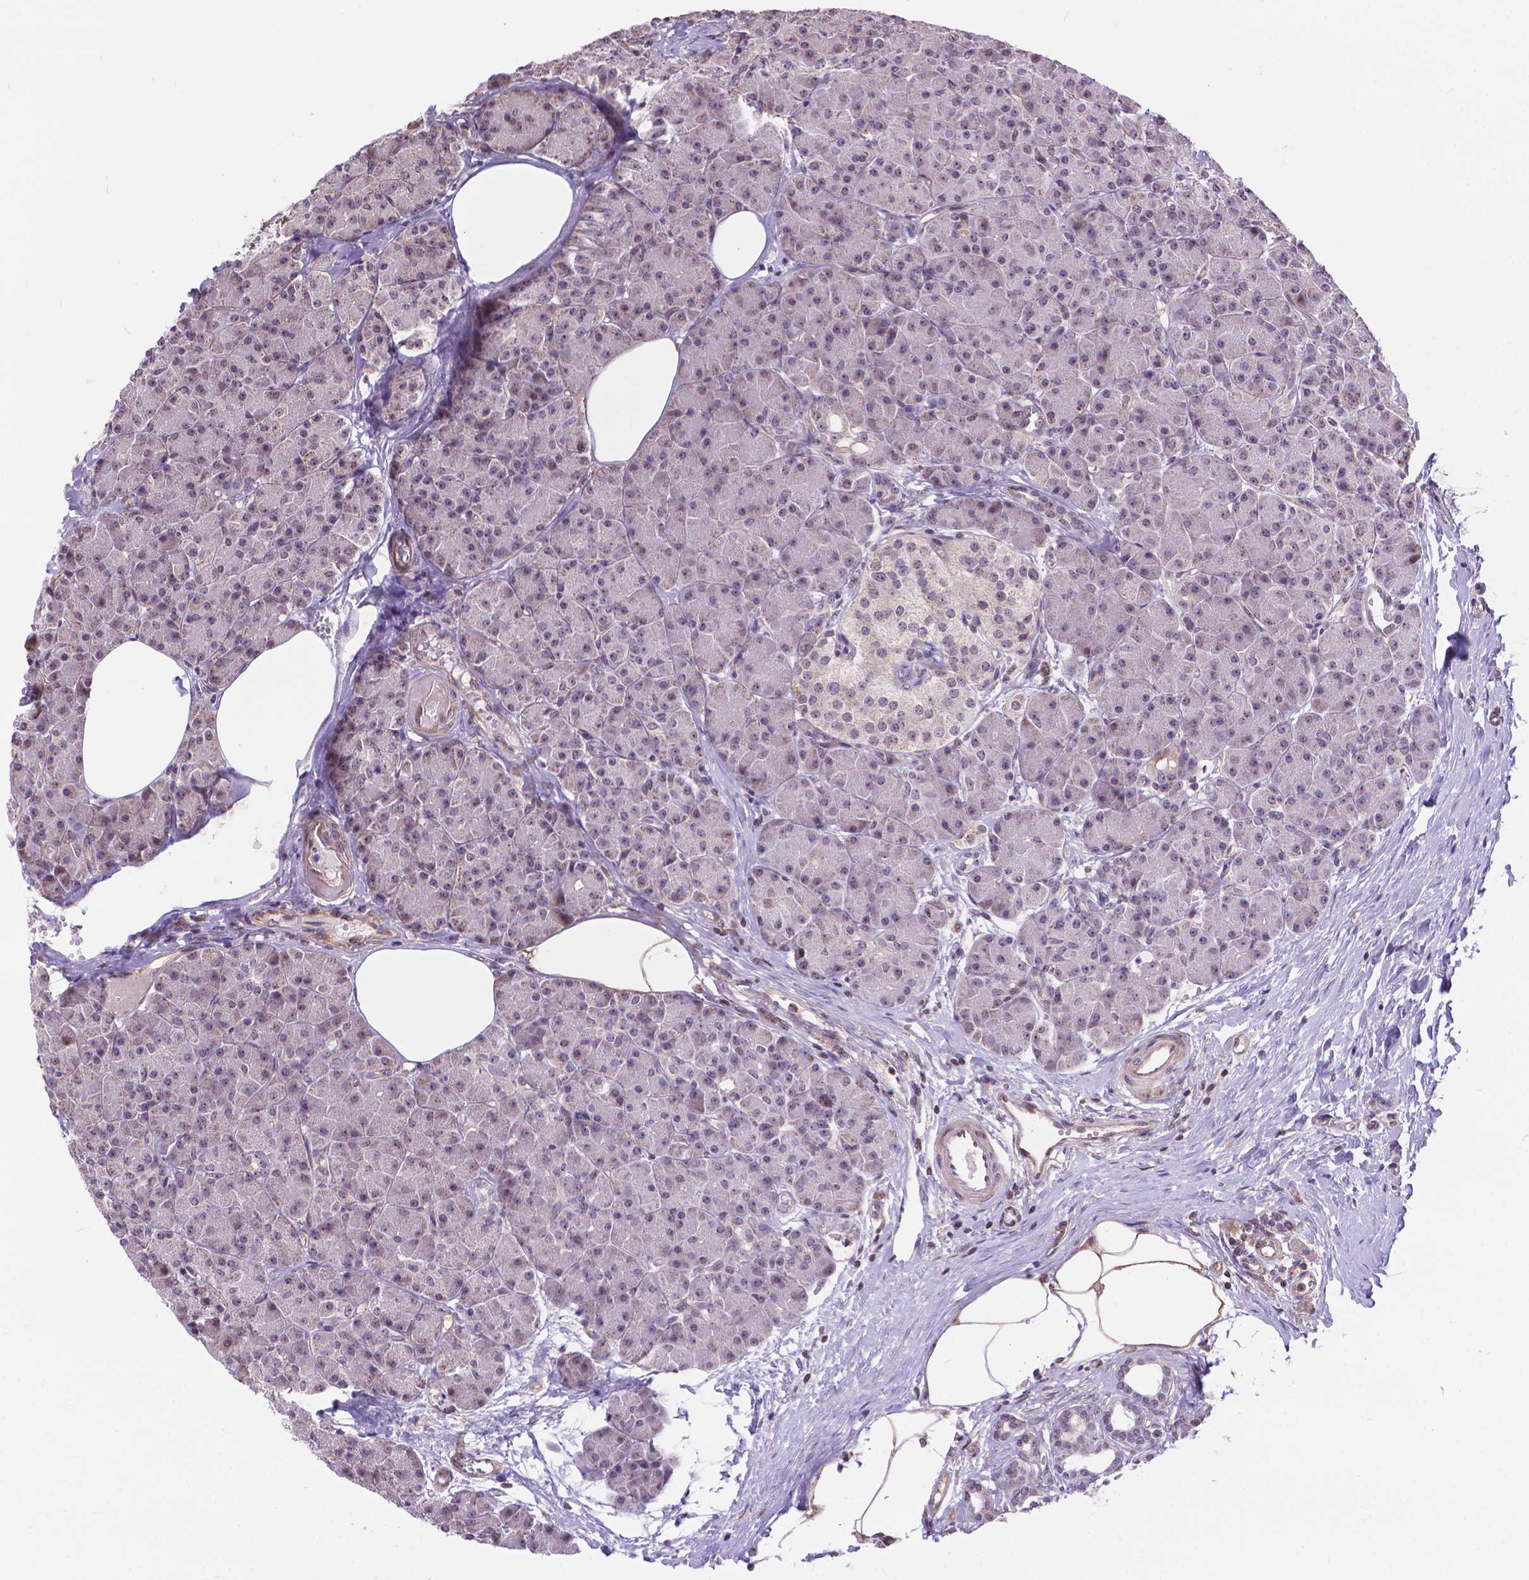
{"staining": {"intensity": "negative", "quantity": "none", "location": "none"}, "tissue": "pancreas", "cell_type": "Exocrine glandular cells", "image_type": "normal", "snomed": [{"axis": "morphology", "description": "Normal tissue, NOS"}, {"axis": "topography", "description": "Pancreas"}], "caption": "Immunohistochemical staining of unremarkable pancreas shows no significant staining in exocrine glandular cells.", "gene": "TMEM135", "patient": {"sex": "female", "age": 45}}